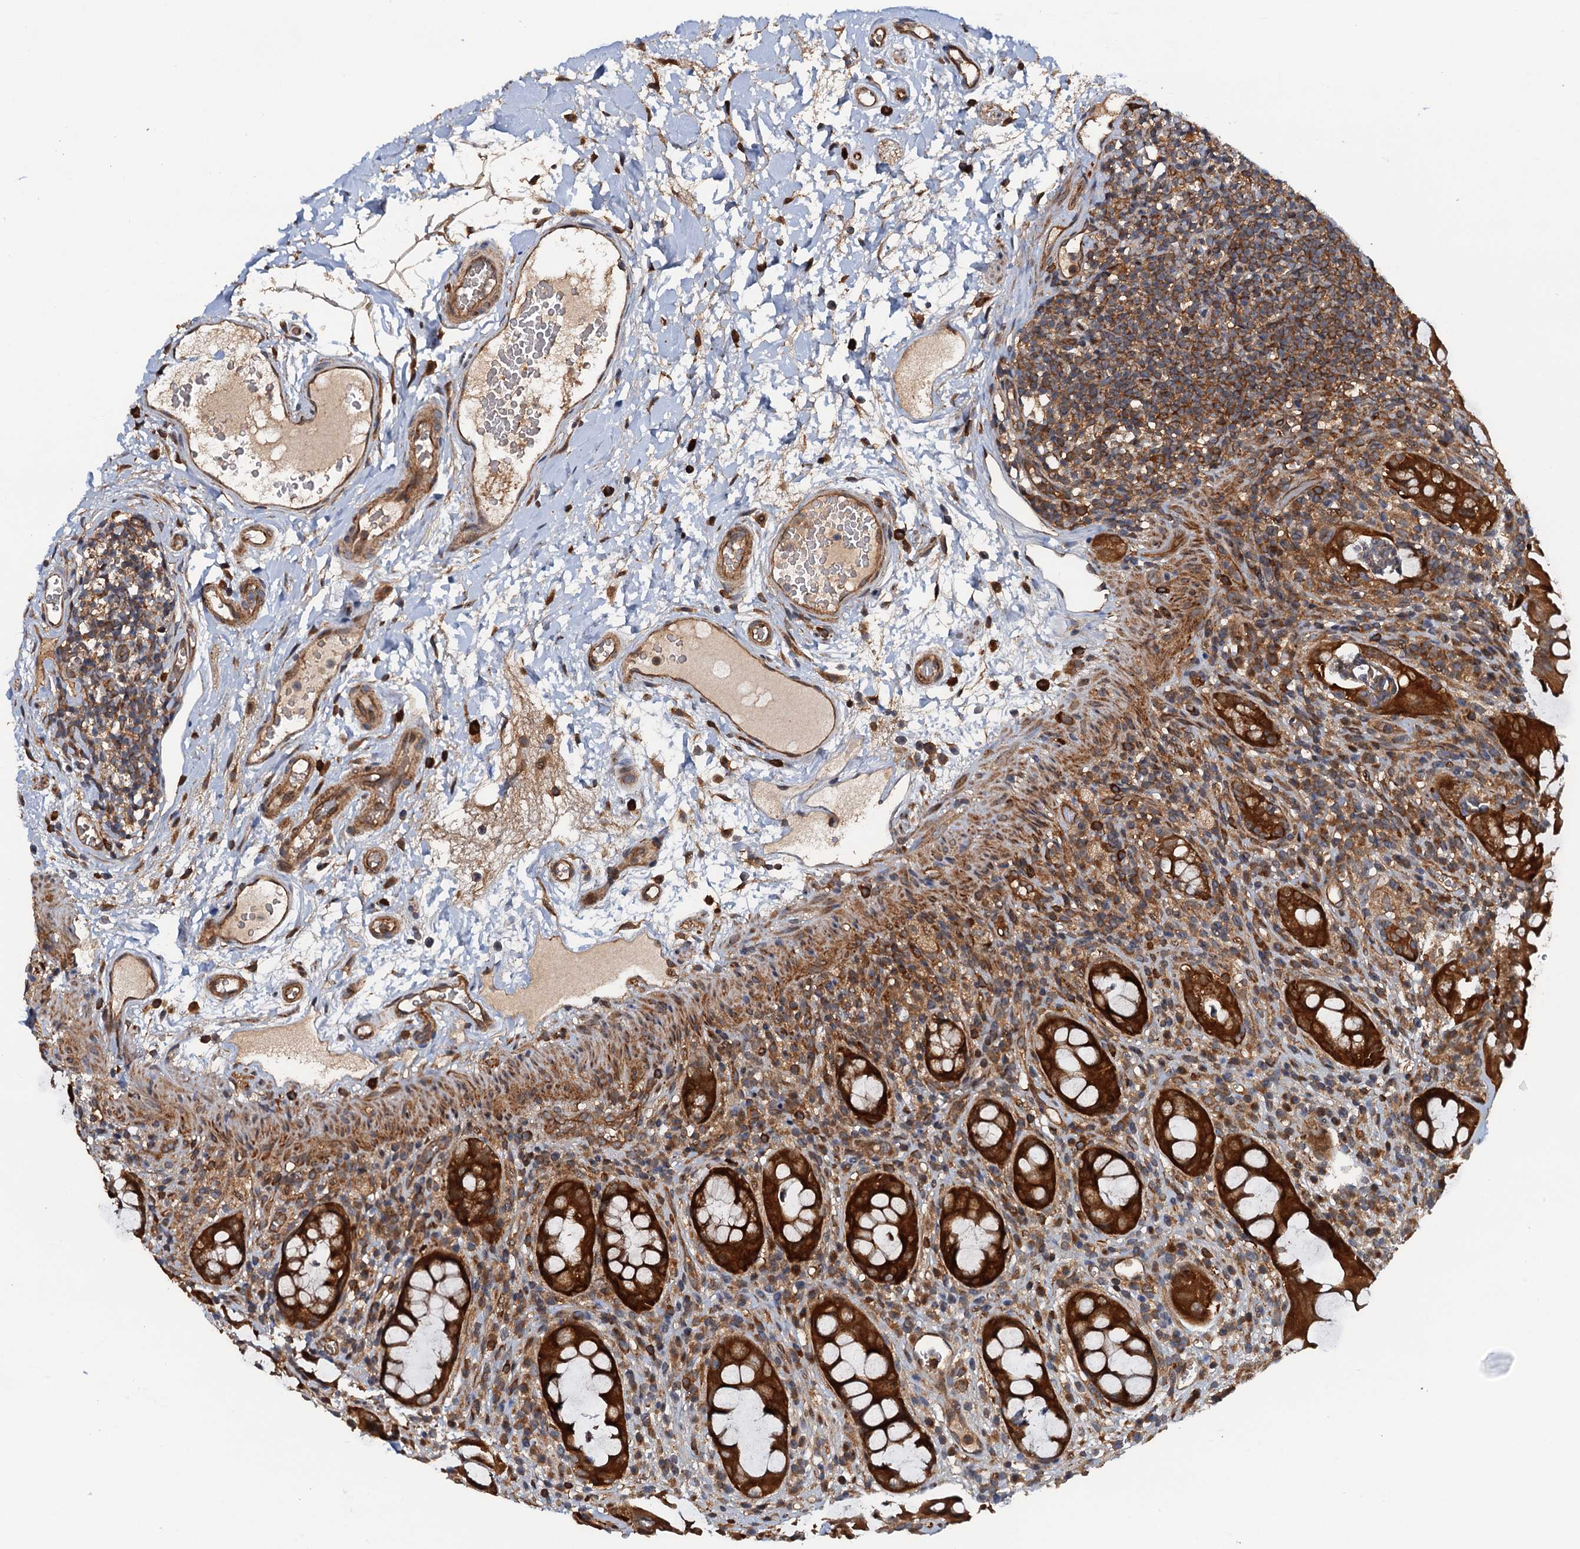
{"staining": {"intensity": "strong", "quantity": ">75%", "location": "cytoplasmic/membranous"}, "tissue": "rectum", "cell_type": "Glandular cells", "image_type": "normal", "snomed": [{"axis": "morphology", "description": "Normal tissue, NOS"}, {"axis": "topography", "description": "Rectum"}], "caption": "The image reveals a brown stain indicating the presence of a protein in the cytoplasmic/membranous of glandular cells in rectum. The staining is performed using DAB (3,3'-diaminobenzidine) brown chromogen to label protein expression. The nuclei are counter-stained blue using hematoxylin.", "gene": "AAGAB", "patient": {"sex": "female", "age": 57}}